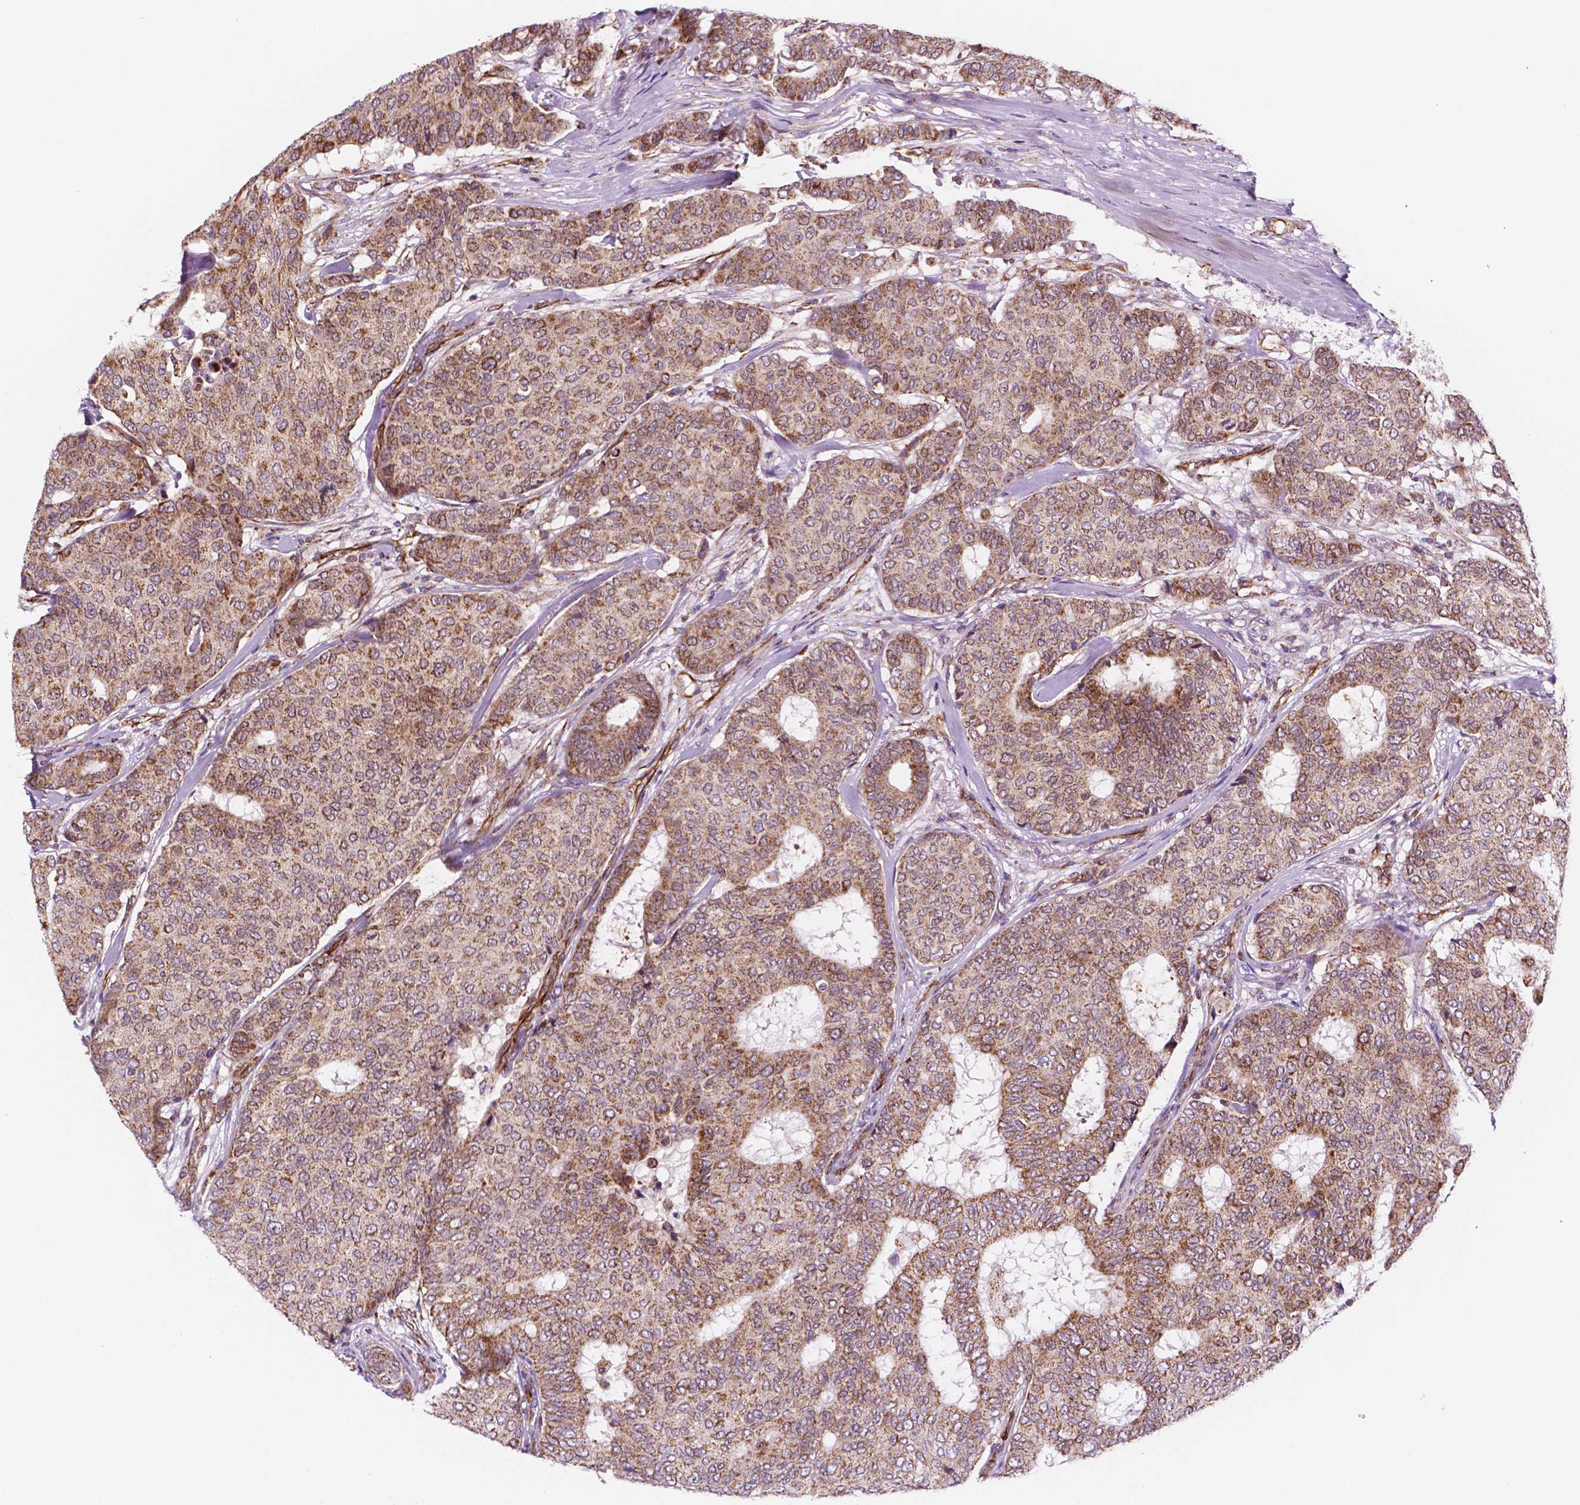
{"staining": {"intensity": "moderate", "quantity": ">75%", "location": "cytoplasmic/membranous"}, "tissue": "breast cancer", "cell_type": "Tumor cells", "image_type": "cancer", "snomed": [{"axis": "morphology", "description": "Duct carcinoma"}, {"axis": "topography", "description": "Breast"}], "caption": "Immunohistochemistry (IHC) (DAB) staining of human breast cancer demonstrates moderate cytoplasmic/membranous protein expression in approximately >75% of tumor cells.", "gene": "GEMIN4", "patient": {"sex": "female", "age": 75}}